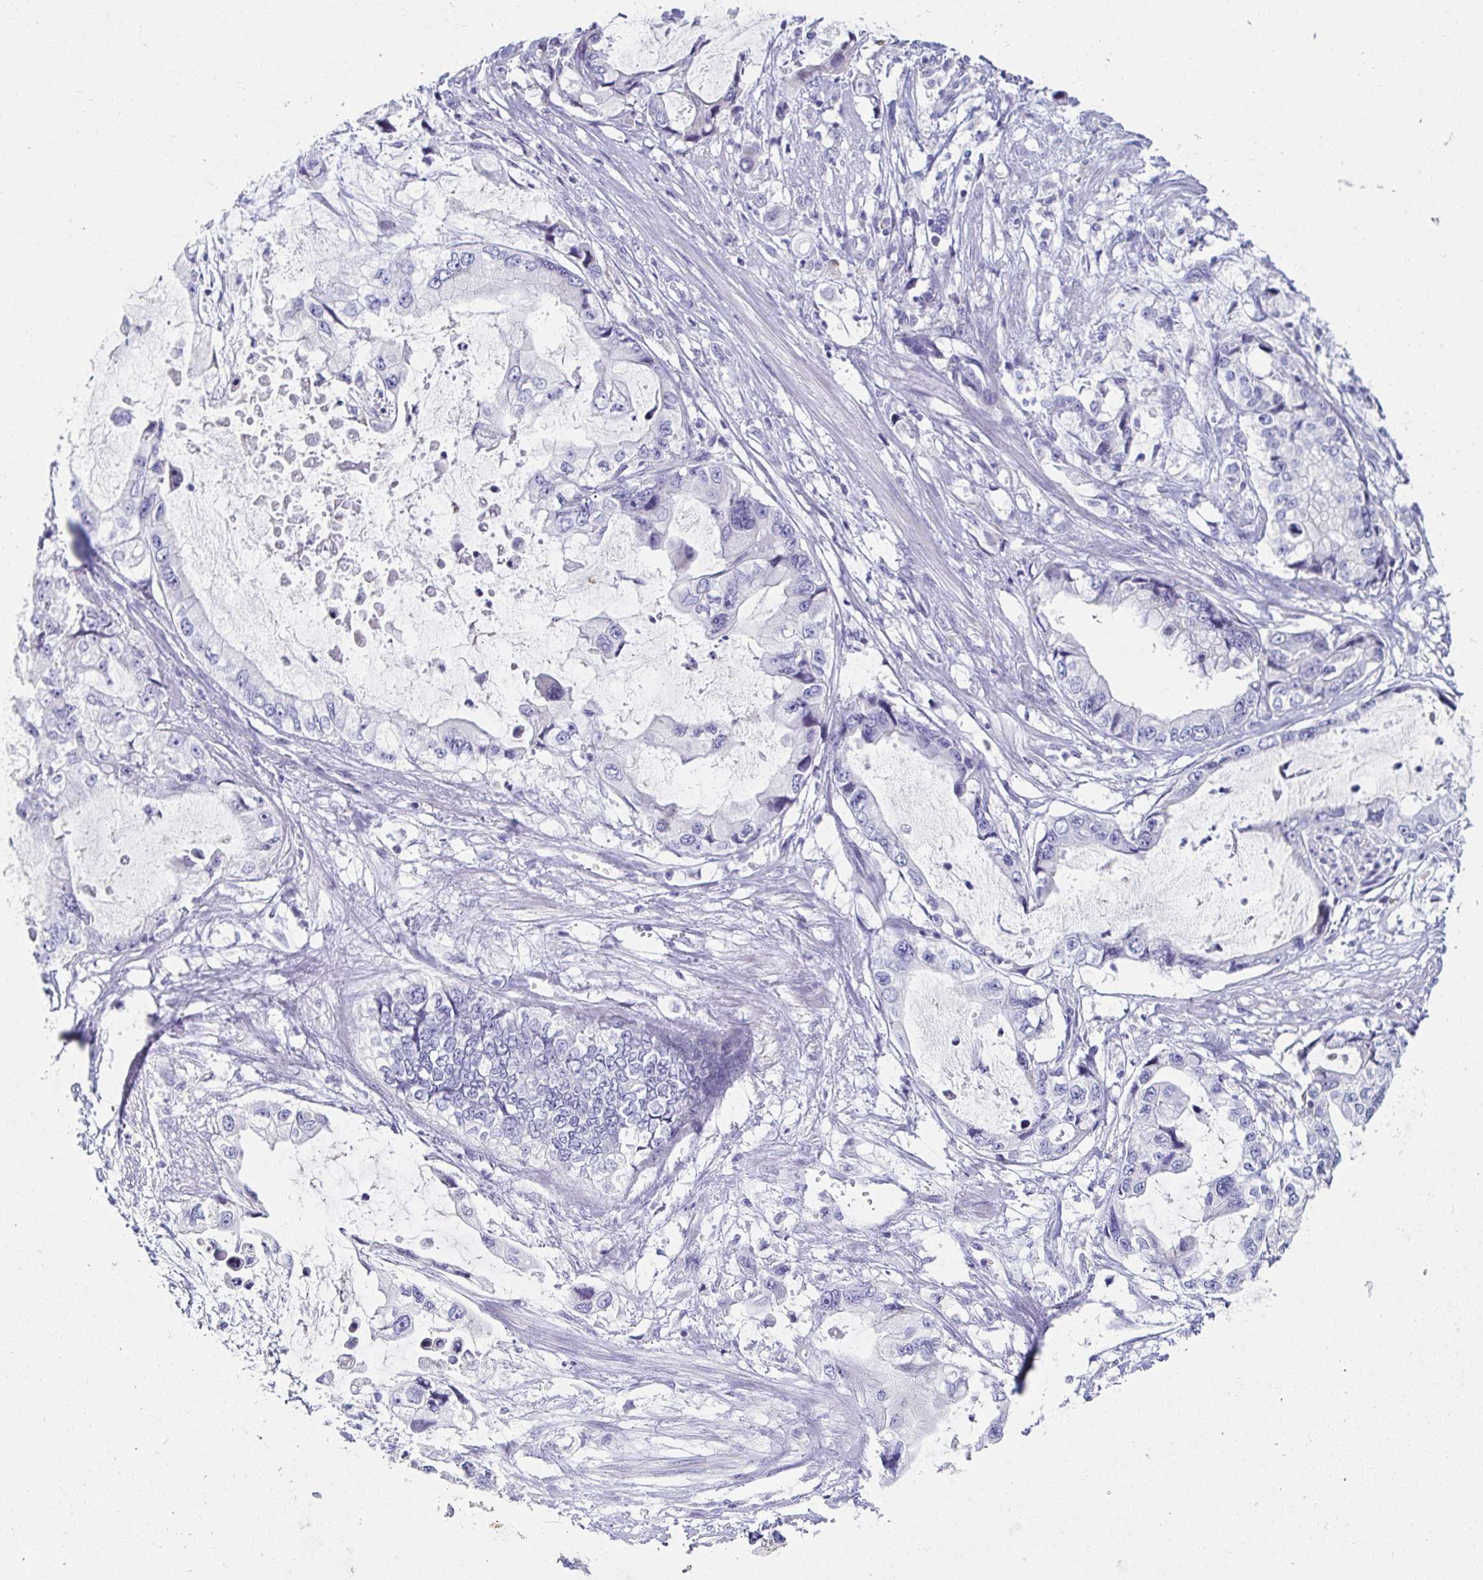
{"staining": {"intensity": "negative", "quantity": "none", "location": "none"}, "tissue": "stomach cancer", "cell_type": "Tumor cells", "image_type": "cancer", "snomed": [{"axis": "morphology", "description": "Adenocarcinoma, NOS"}, {"axis": "topography", "description": "Pancreas"}, {"axis": "topography", "description": "Stomach, upper"}, {"axis": "topography", "description": "Stomach"}], "caption": "High power microscopy micrograph of an IHC micrograph of stomach cancer (adenocarcinoma), revealing no significant positivity in tumor cells. (IHC, brightfield microscopy, high magnification).", "gene": "C4orf17", "patient": {"sex": "male", "age": 77}}